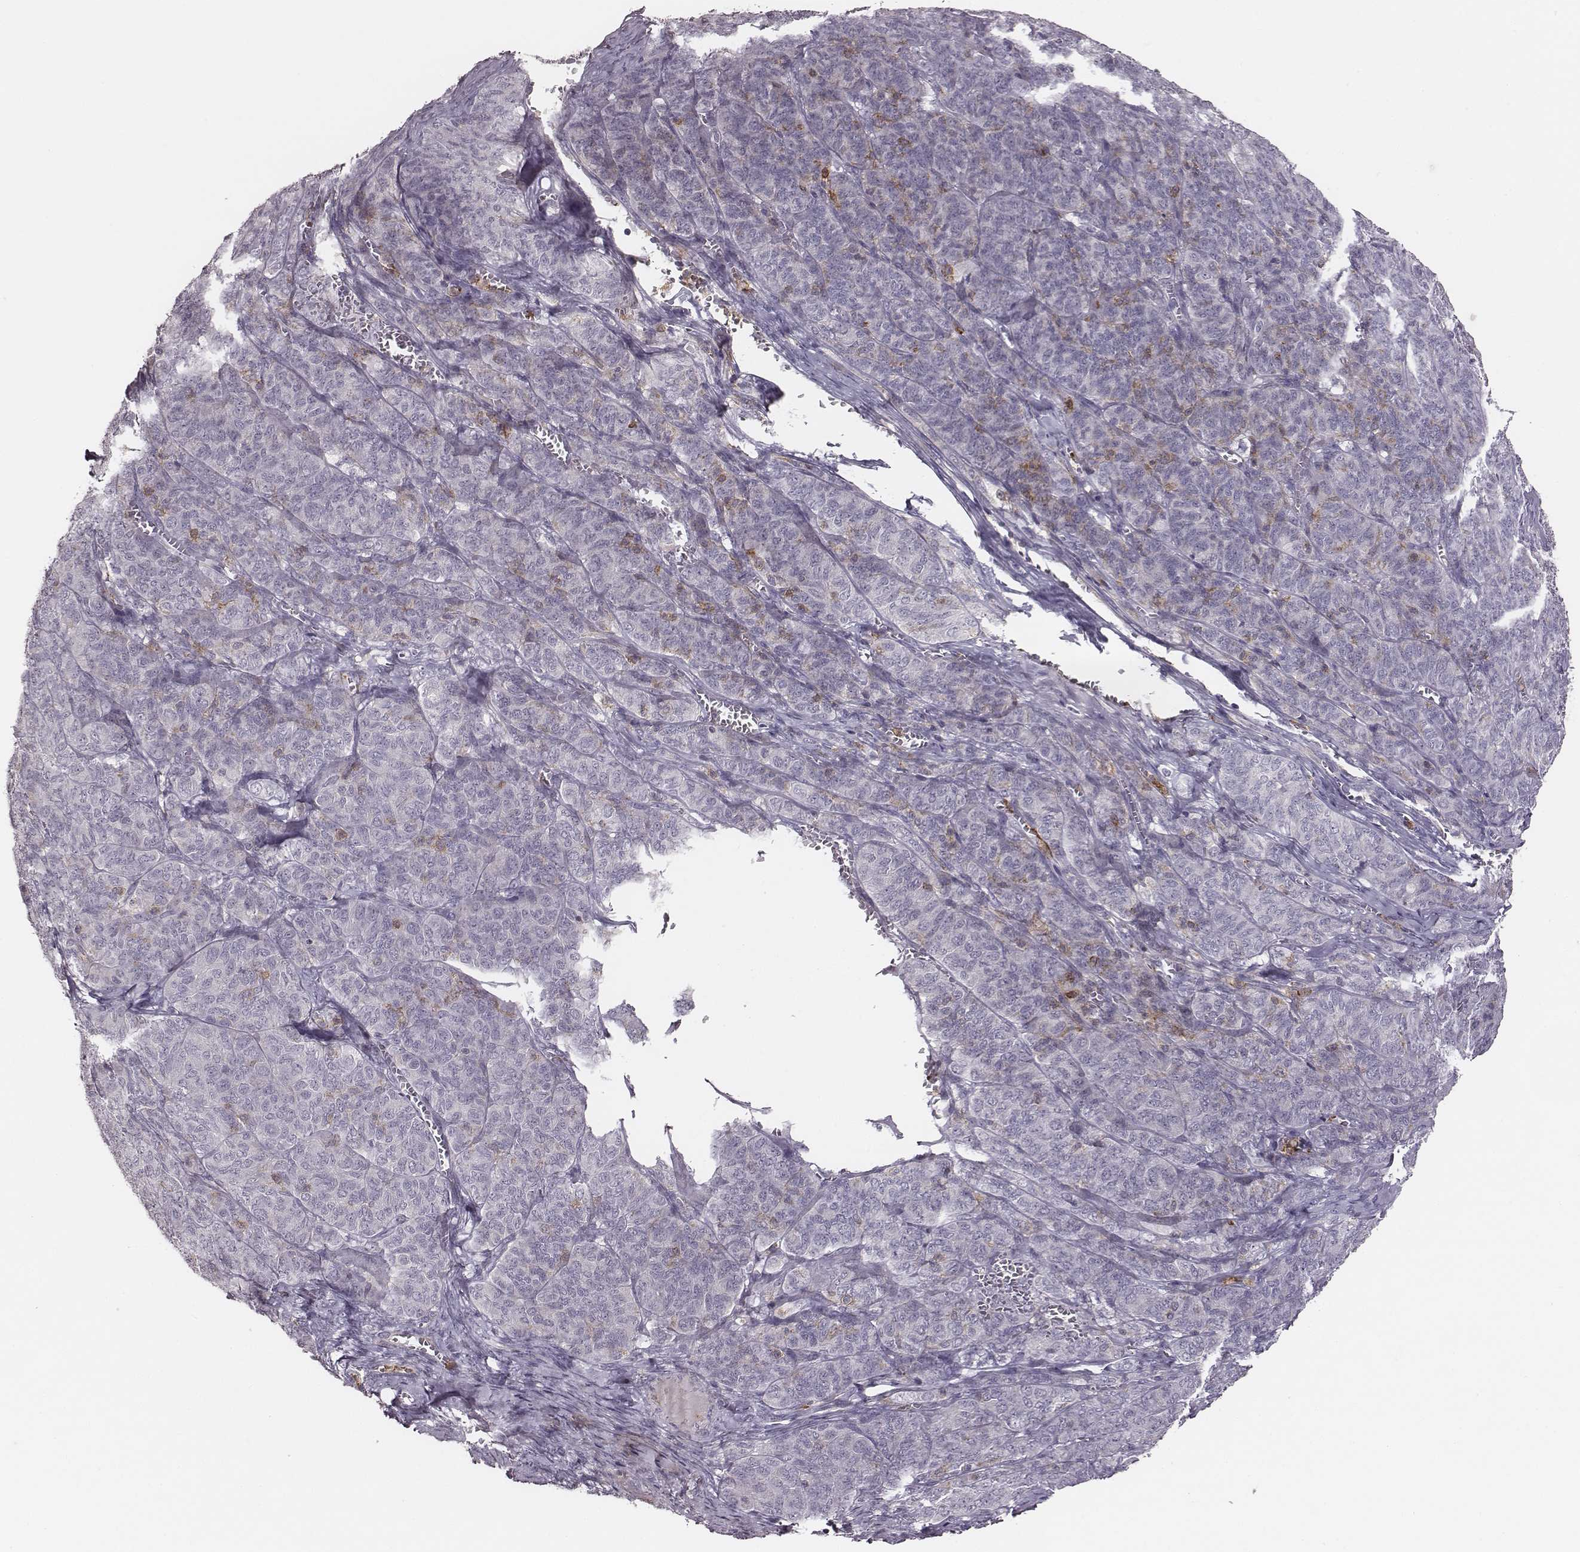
{"staining": {"intensity": "negative", "quantity": "none", "location": "none"}, "tissue": "ovarian cancer", "cell_type": "Tumor cells", "image_type": "cancer", "snomed": [{"axis": "morphology", "description": "Carcinoma, endometroid"}, {"axis": "topography", "description": "Ovary"}], "caption": "Immunohistochemistry of endometroid carcinoma (ovarian) reveals no staining in tumor cells.", "gene": "ZYX", "patient": {"sex": "female", "age": 80}}